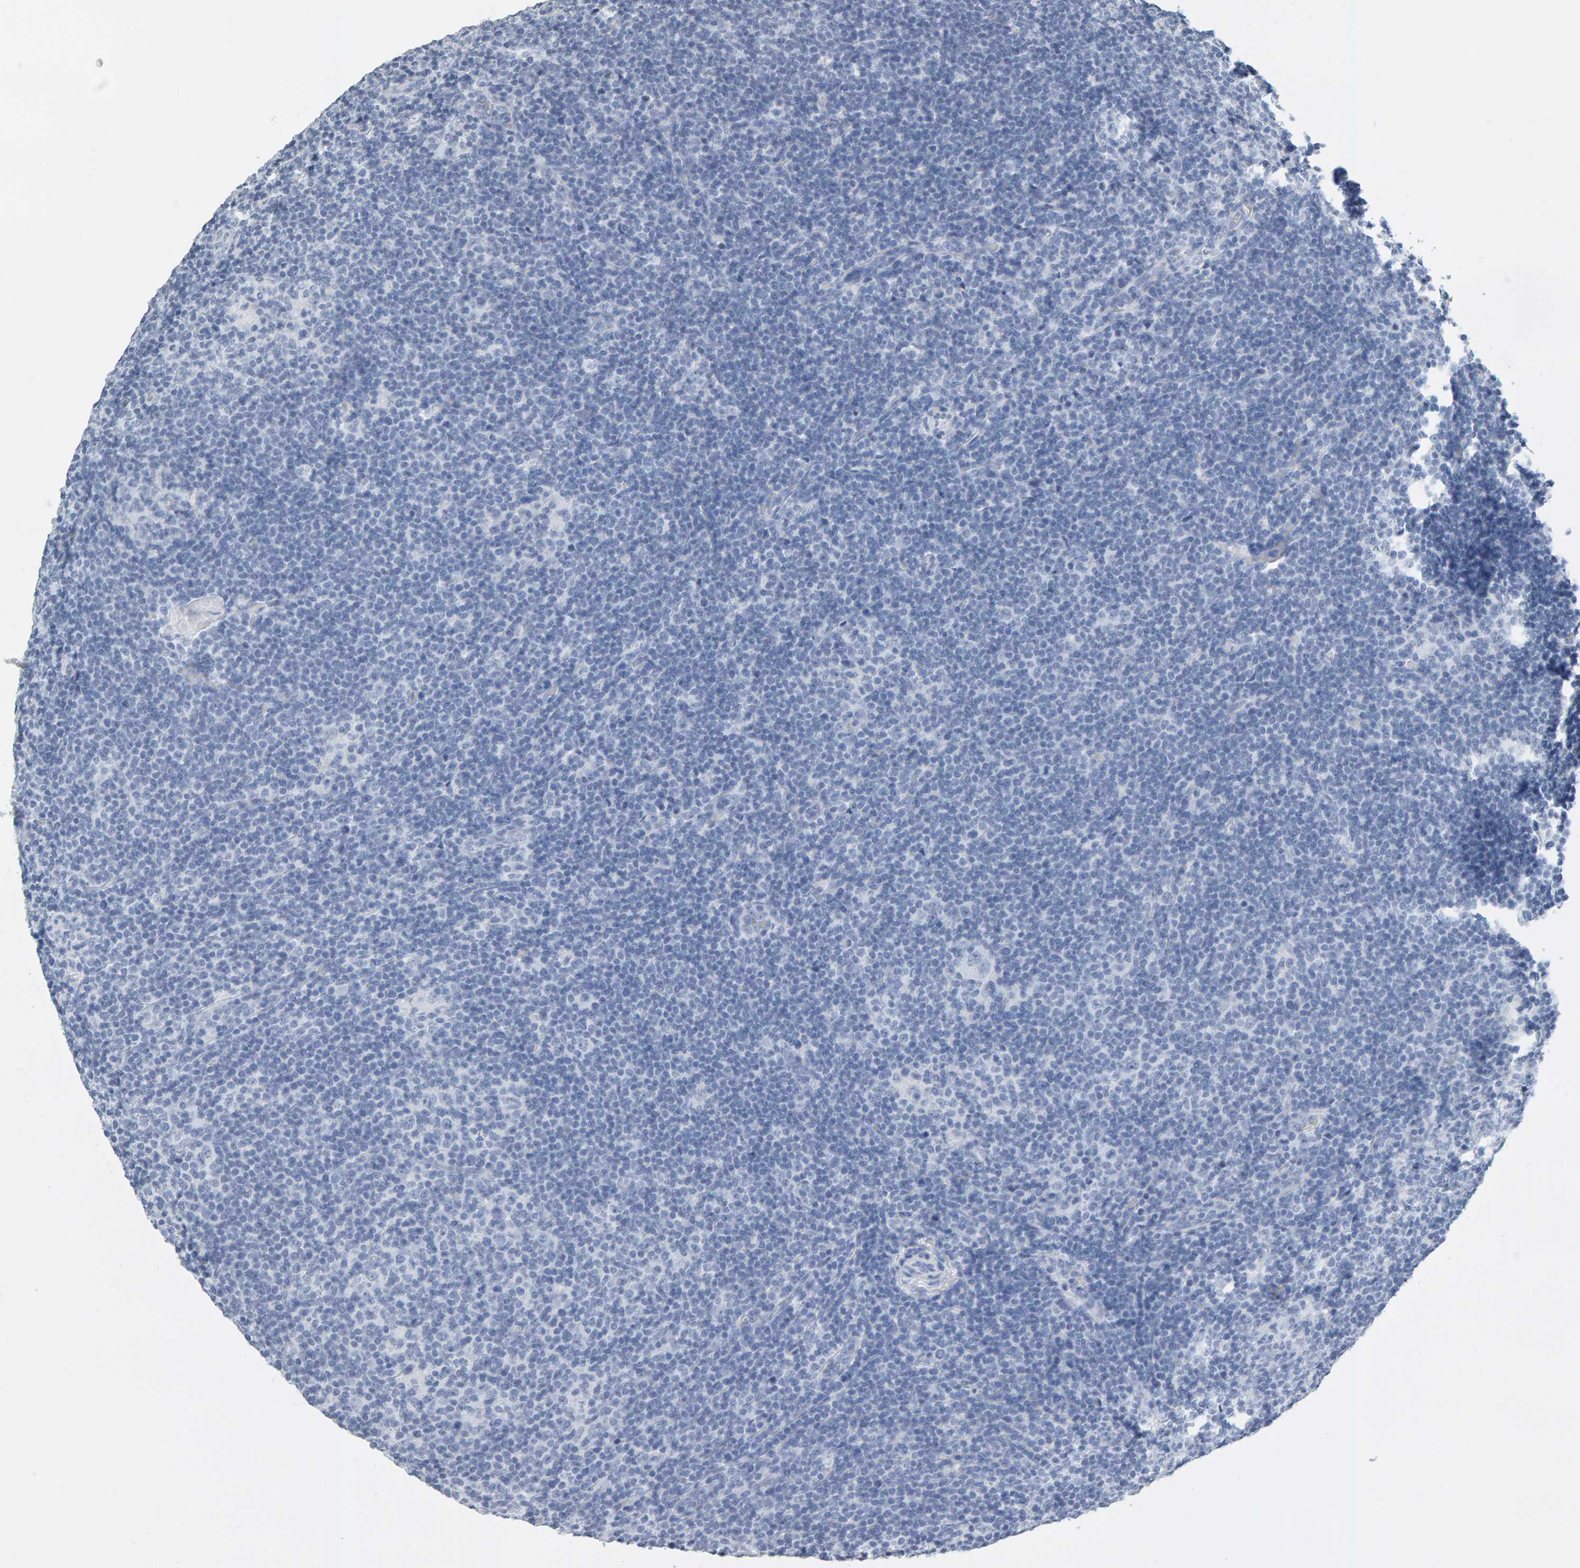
{"staining": {"intensity": "negative", "quantity": "none", "location": "none"}, "tissue": "lymphoma", "cell_type": "Tumor cells", "image_type": "cancer", "snomed": [{"axis": "morphology", "description": "Hodgkin's disease, NOS"}, {"axis": "topography", "description": "Lymph node"}], "caption": "Immunohistochemical staining of Hodgkin's disease shows no significant positivity in tumor cells.", "gene": "SPACA3", "patient": {"sex": "female", "age": 57}}